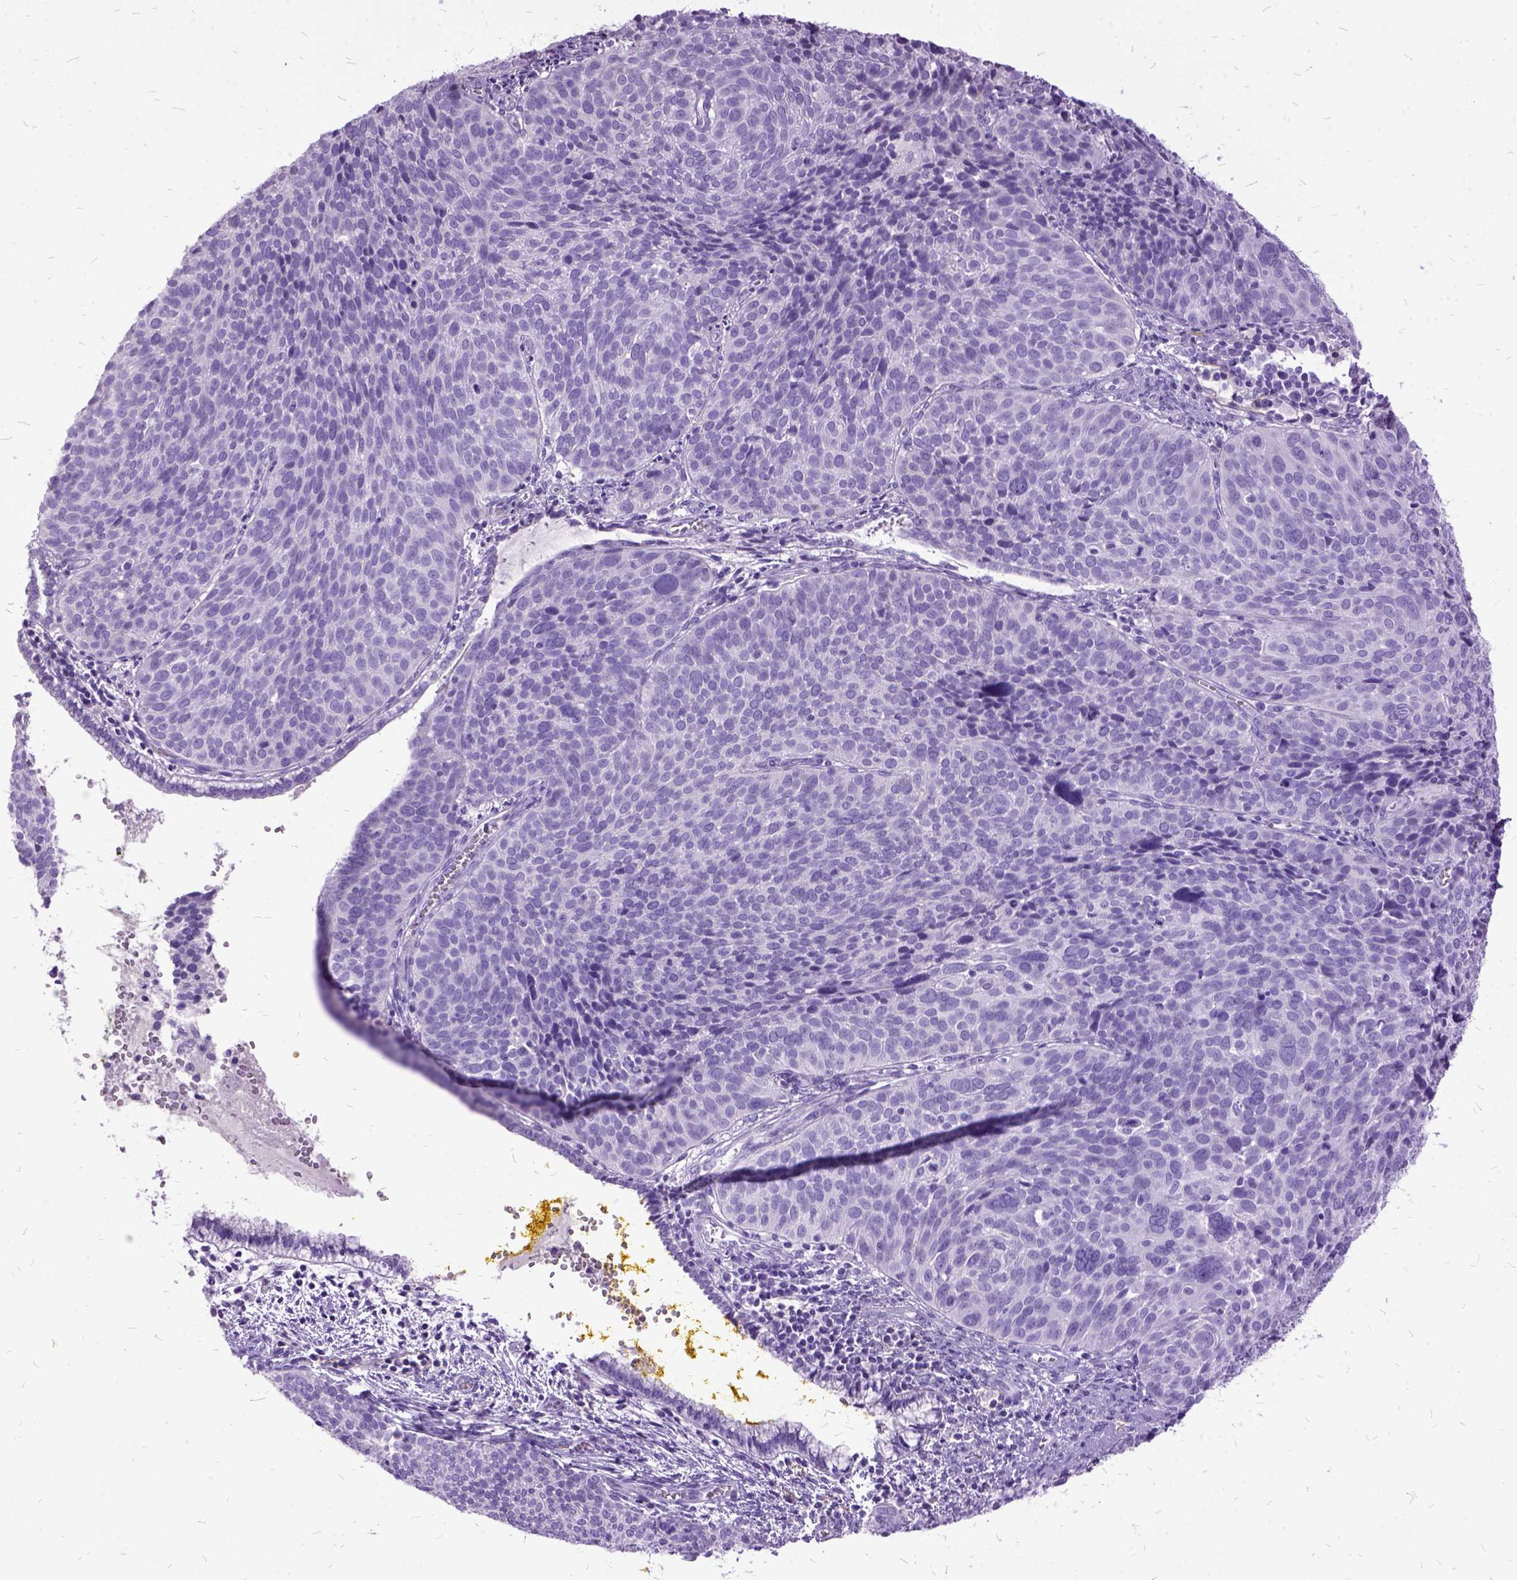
{"staining": {"intensity": "negative", "quantity": "none", "location": "none"}, "tissue": "cervical cancer", "cell_type": "Tumor cells", "image_type": "cancer", "snomed": [{"axis": "morphology", "description": "Squamous cell carcinoma, NOS"}, {"axis": "topography", "description": "Cervix"}], "caption": "Immunohistochemistry (IHC) histopathology image of cervical cancer (squamous cell carcinoma) stained for a protein (brown), which displays no staining in tumor cells.", "gene": "MME", "patient": {"sex": "female", "age": 39}}